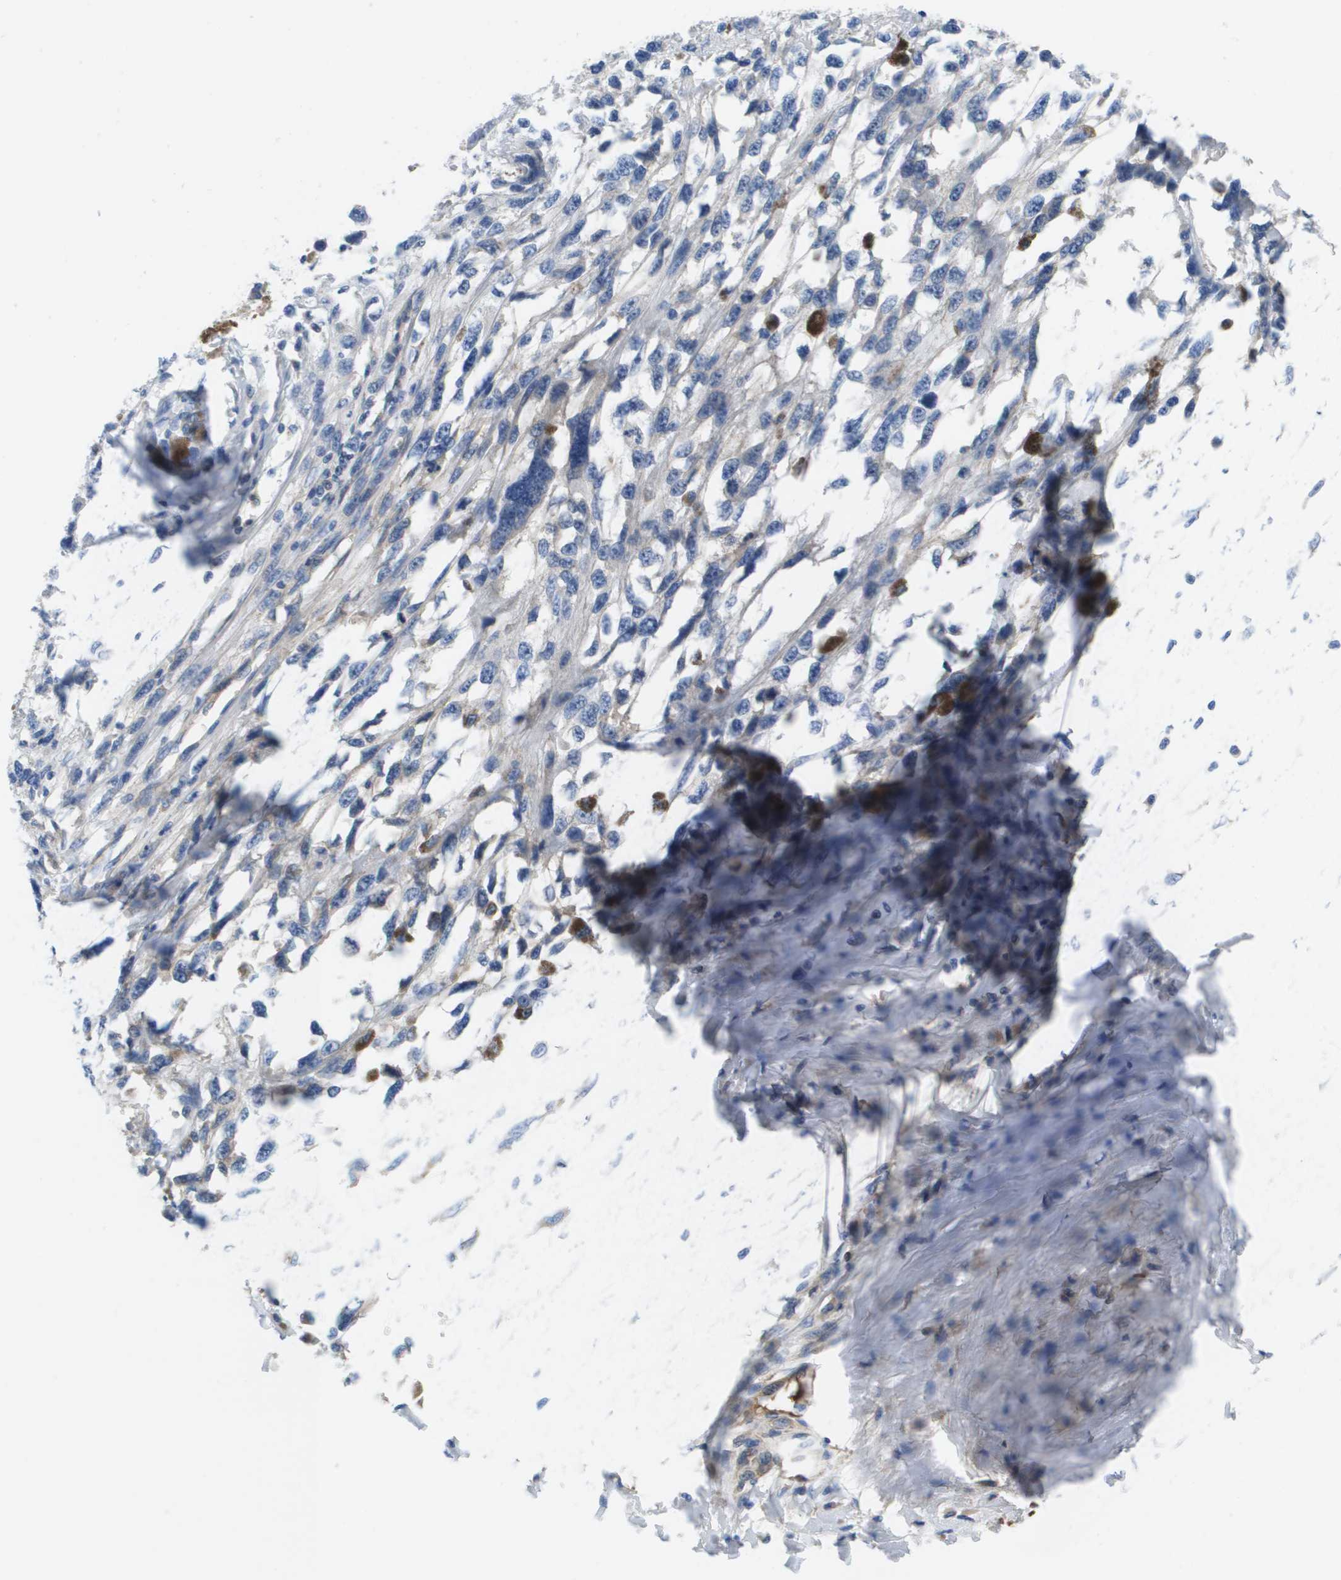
{"staining": {"intensity": "negative", "quantity": "none", "location": "none"}, "tissue": "melanoma", "cell_type": "Tumor cells", "image_type": "cancer", "snomed": [{"axis": "morphology", "description": "Malignant melanoma, Metastatic site"}, {"axis": "topography", "description": "Lymph node"}], "caption": "The micrograph shows no staining of tumor cells in melanoma.", "gene": "APOA1", "patient": {"sex": "male", "age": 59}}